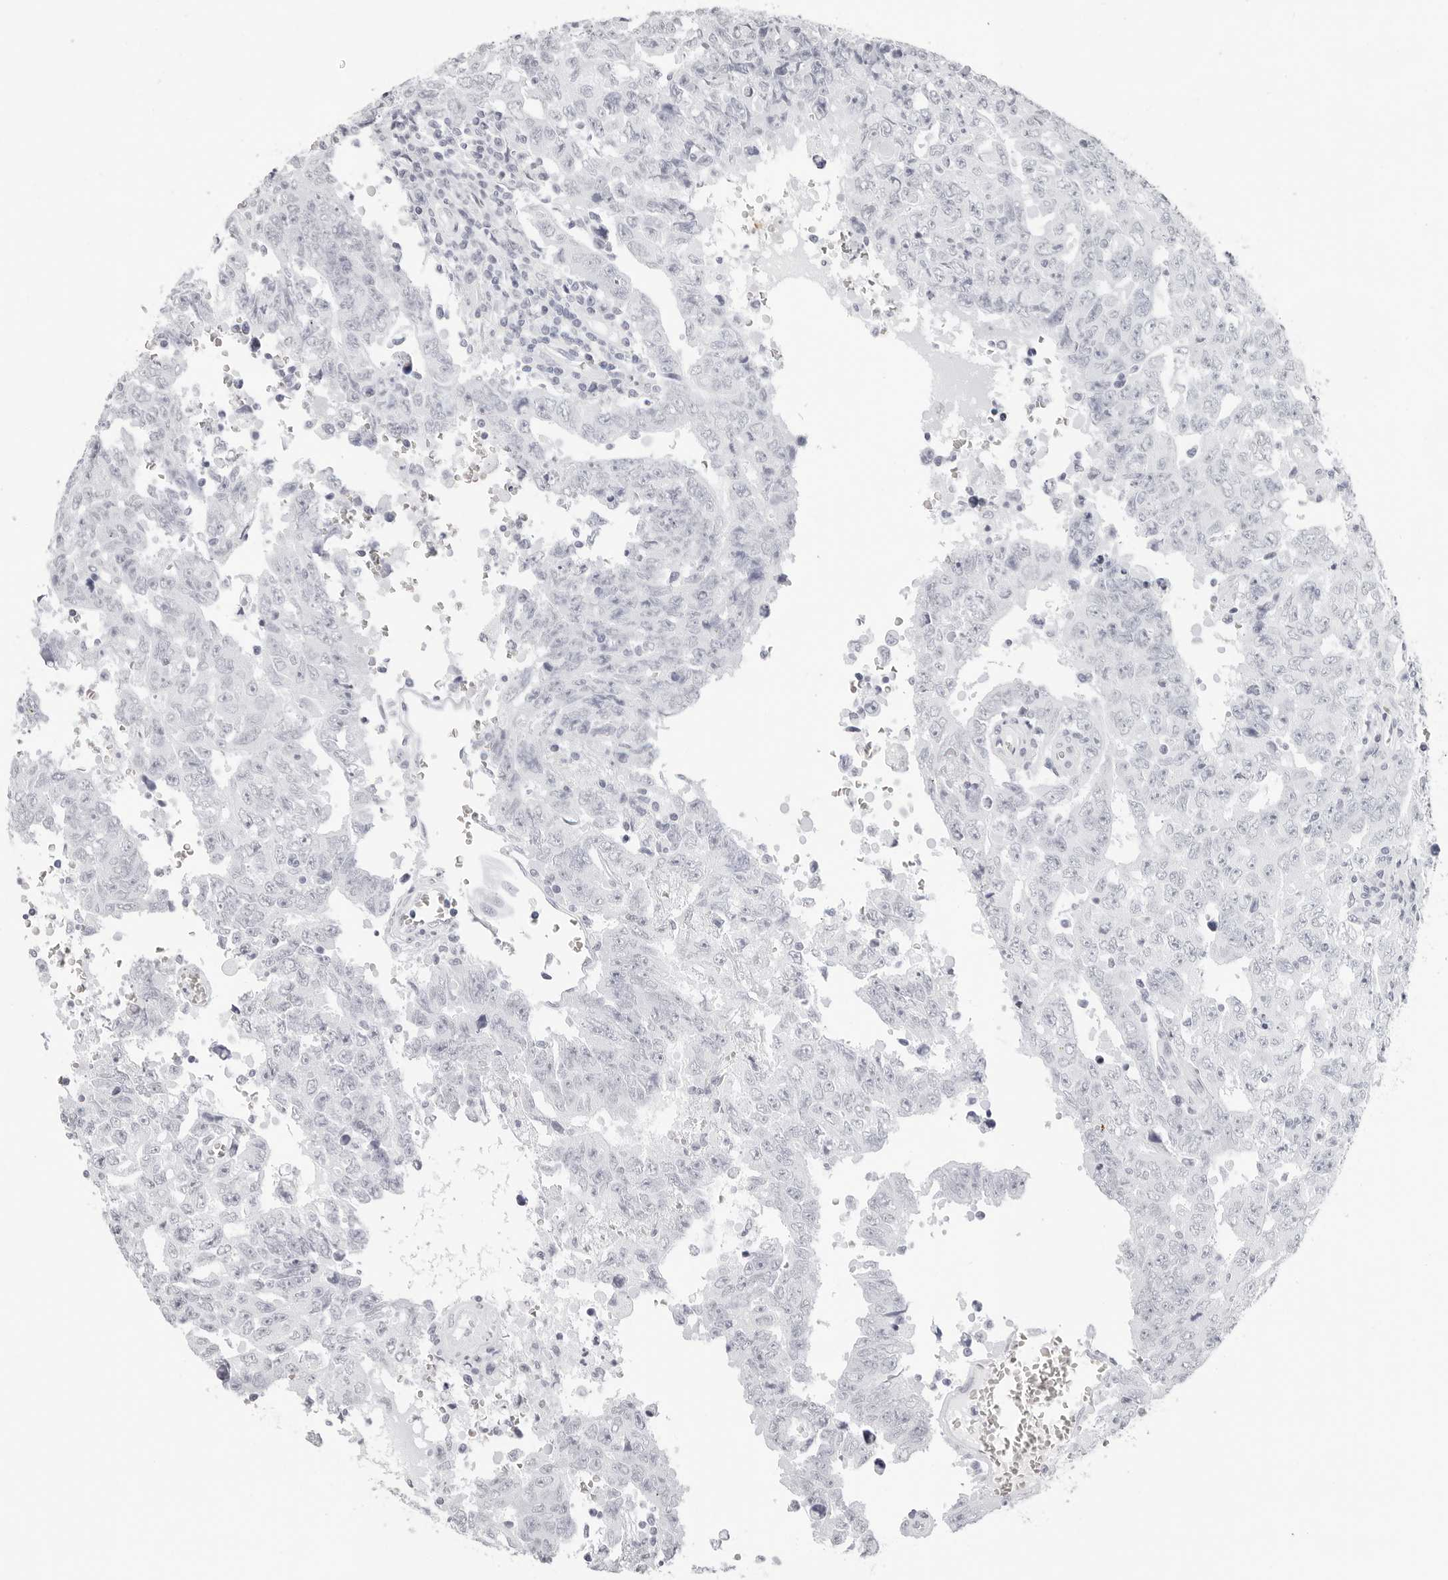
{"staining": {"intensity": "negative", "quantity": "none", "location": "none"}, "tissue": "testis cancer", "cell_type": "Tumor cells", "image_type": "cancer", "snomed": [{"axis": "morphology", "description": "Carcinoma, Embryonal, NOS"}, {"axis": "topography", "description": "Testis"}], "caption": "This is an IHC histopathology image of human testis cancer. There is no positivity in tumor cells.", "gene": "CST5", "patient": {"sex": "male", "age": 26}}